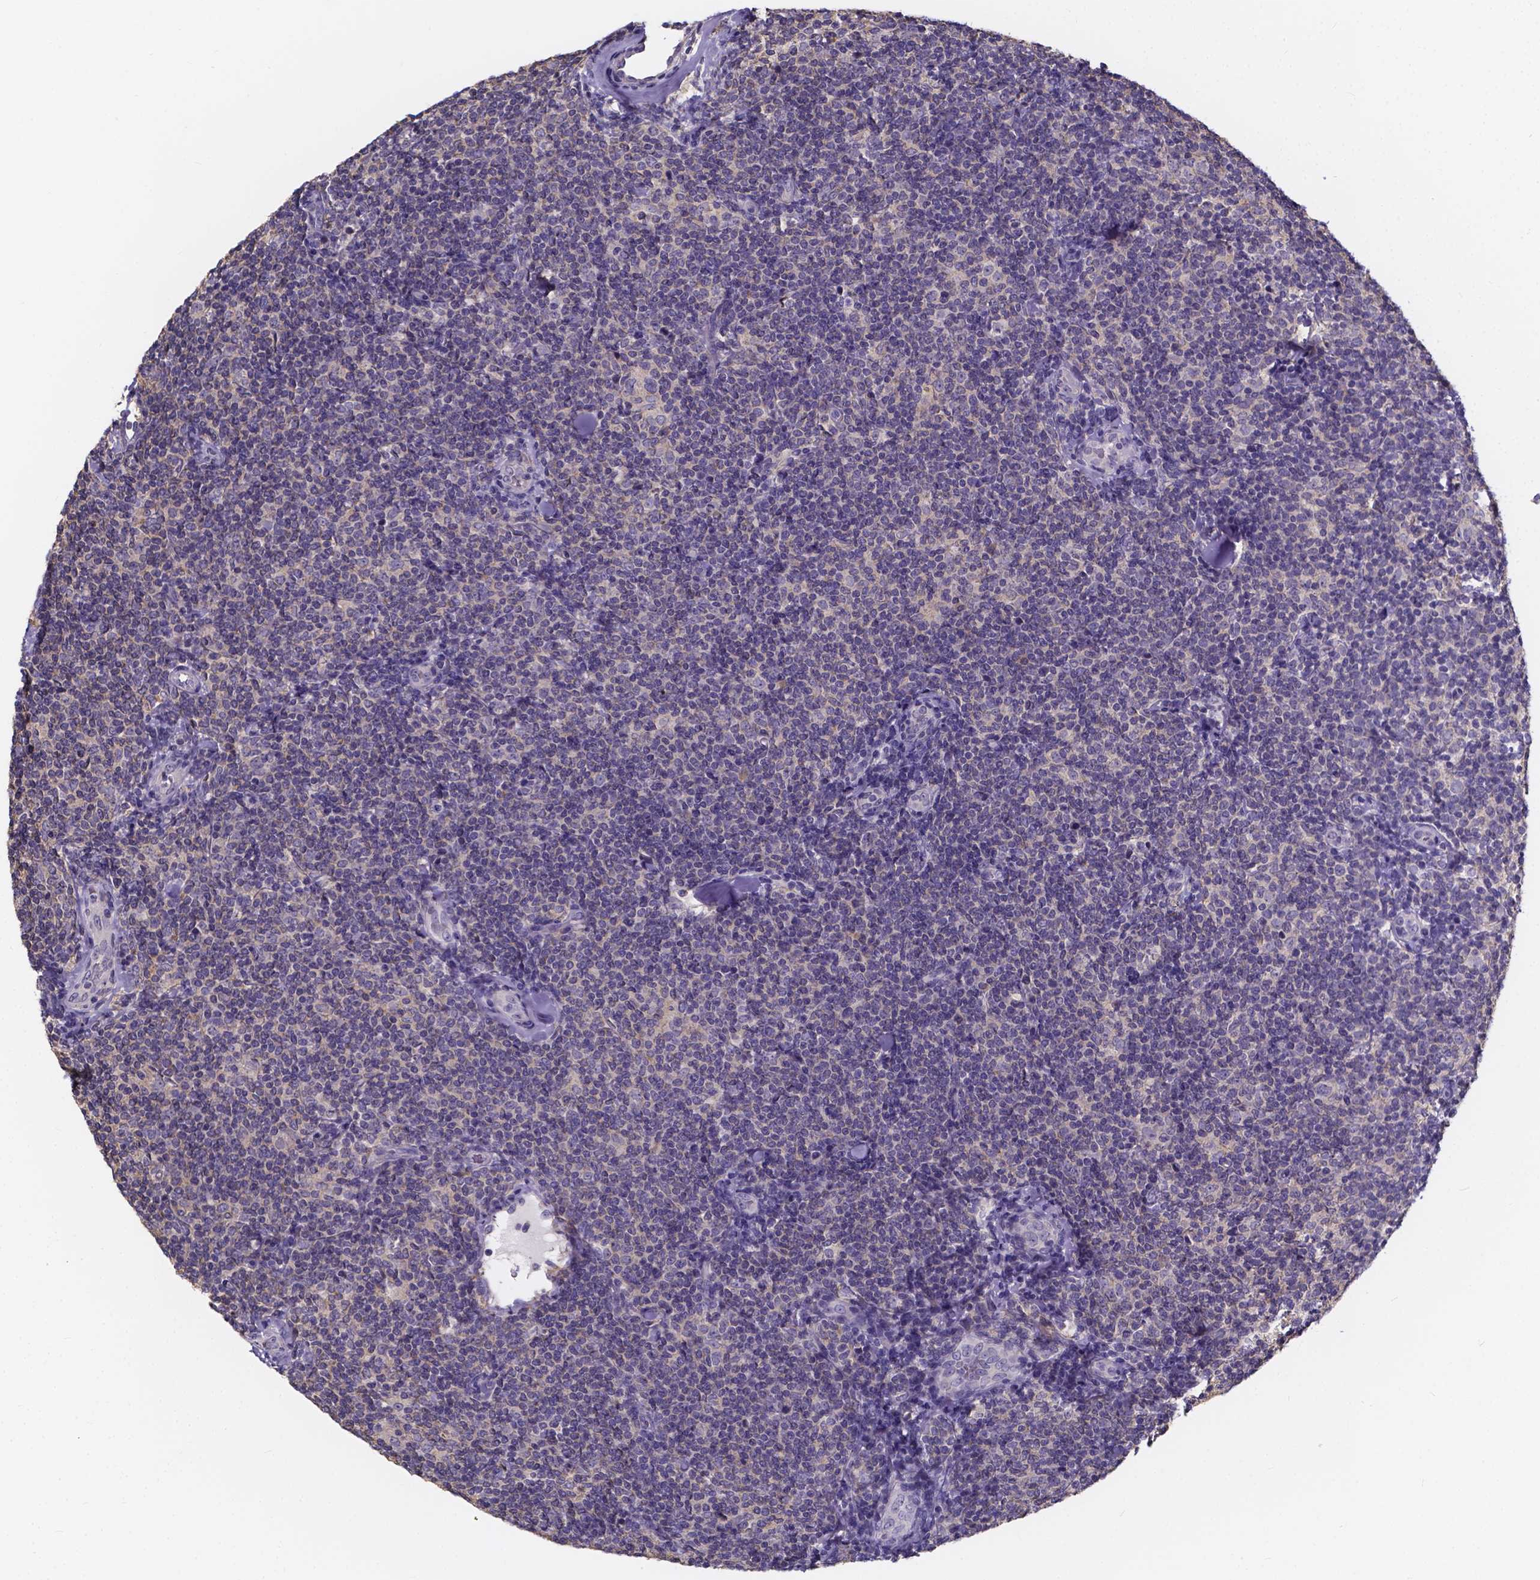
{"staining": {"intensity": "negative", "quantity": "none", "location": "none"}, "tissue": "lymphoma", "cell_type": "Tumor cells", "image_type": "cancer", "snomed": [{"axis": "morphology", "description": "Malignant lymphoma, non-Hodgkin's type, Low grade"}, {"axis": "topography", "description": "Lymph node"}], "caption": "IHC image of neoplastic tissue: malignant lymphoma, non-Hodgkin's type (low-grade) stained with DAB reveals no significant protein positivity in tumor cells.", "gene": "SPOCD1", "patient": {"sex": "female", "age": 56}}